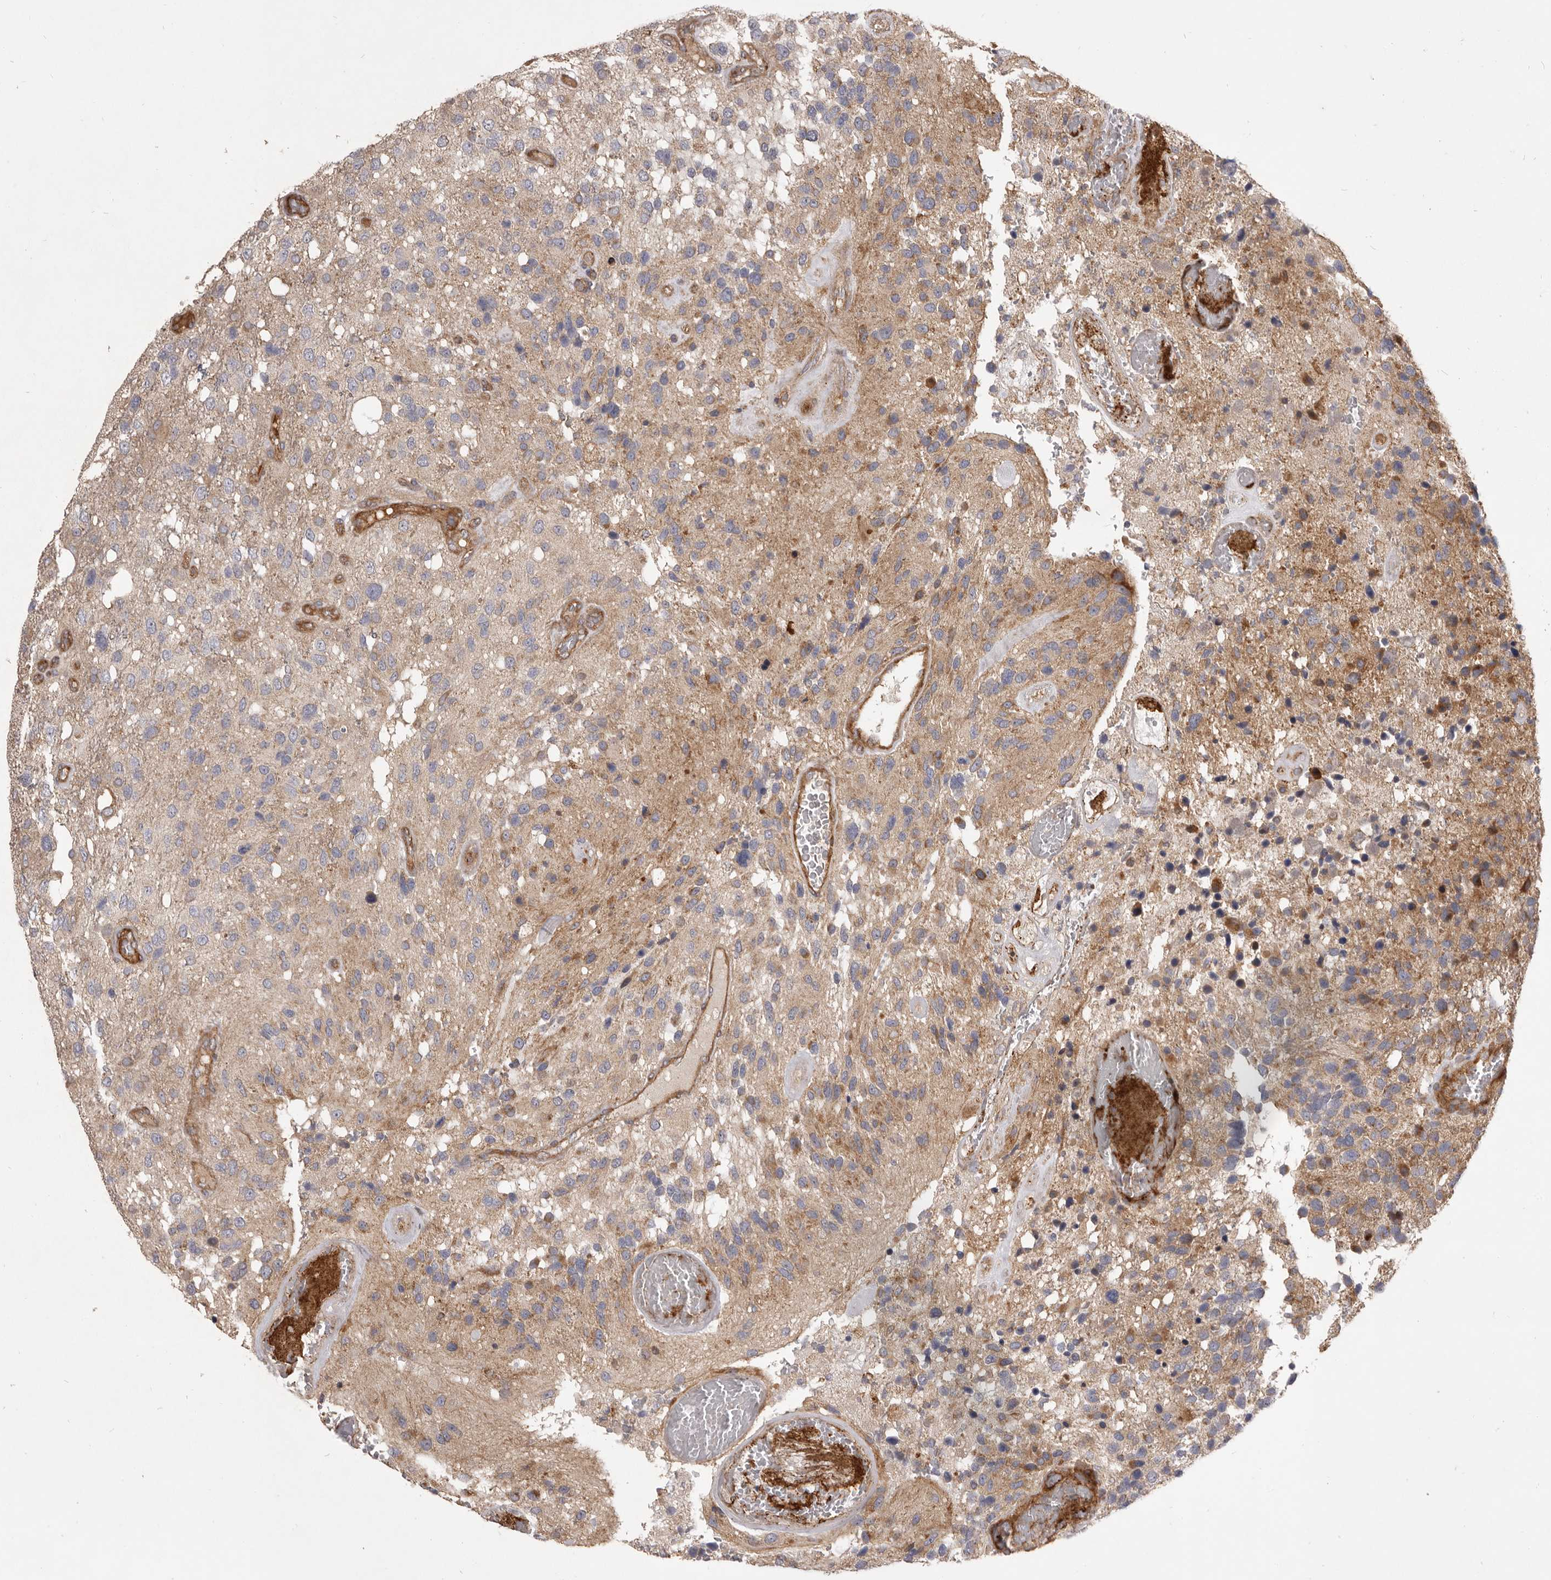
{"staining": {"intensity": "weak", "quantity": "<25%", "location": "cytoplasmic/membranous"}, "tissue": "glioma", "cell_type": "Tumor cells", "image_type": "cancer", "snomed": [{"axis": "morphology", "description": "Glioma, malignant, High grade"}, {"axis": "topography", "description": "Brain"}], "caption": "Immunohistochemistry (IHC) of malignant high-grade glioma displays no staining in tumor cells.", "gene": "VPS45", "patient": {"sex": "female", "age": 58}}